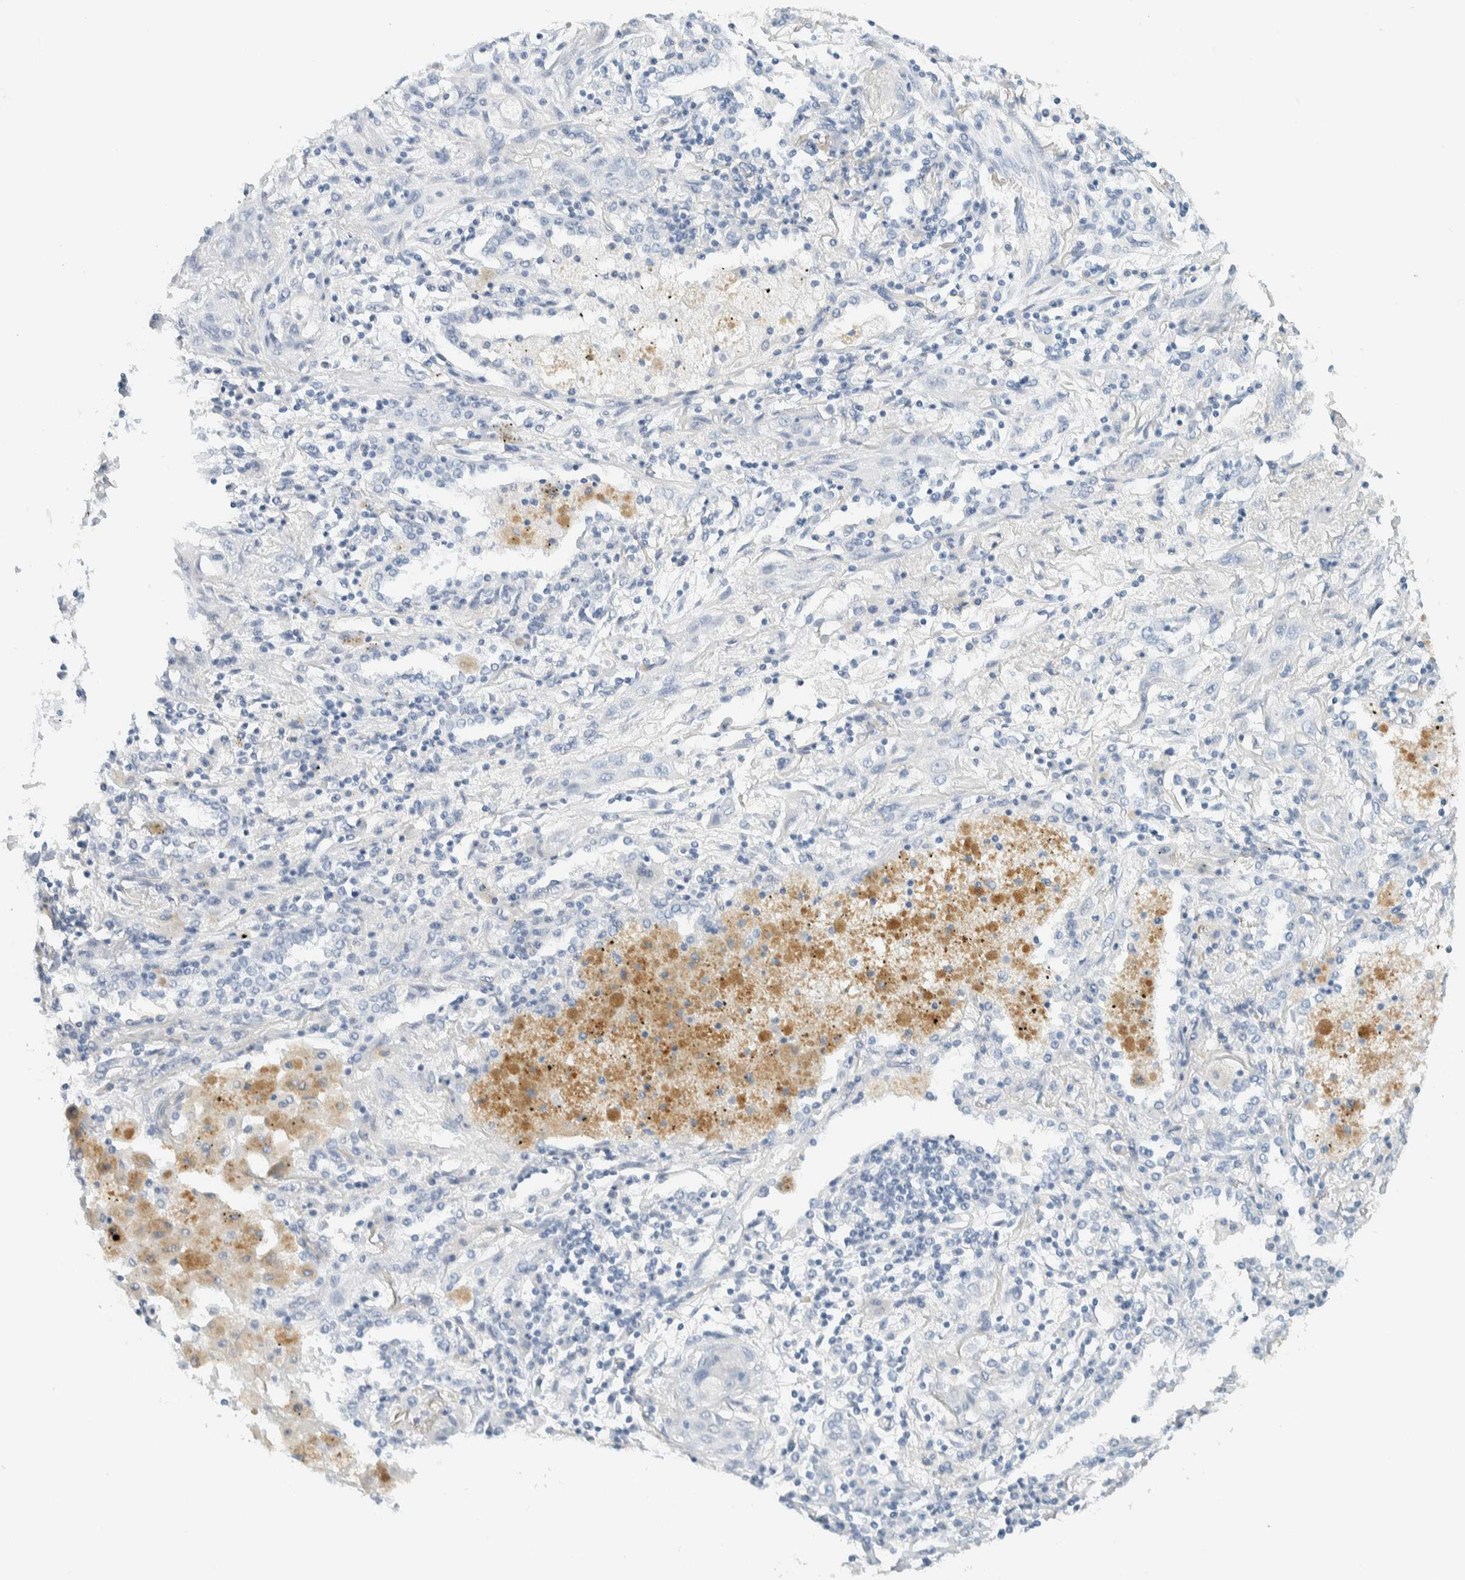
{"staining": {"intensity": "negative", "quantity": "none", "location": "none"}, "tissue": "lung cancer", "cell_type": "Tumor cells", "image_type": "cancer", "snomed": [{"axis": "morphology", "description": "Squamous cell carcinoma, NOS"}, {"axis": "topography", "description": "Lung"}], "caption": "The IHC micrograph has no significant expression in tumor cells of squamous cell carcinoma (lung) tissue.", "gene": "ALOX12B", "patient": {"sex": "female", "age": 47}}